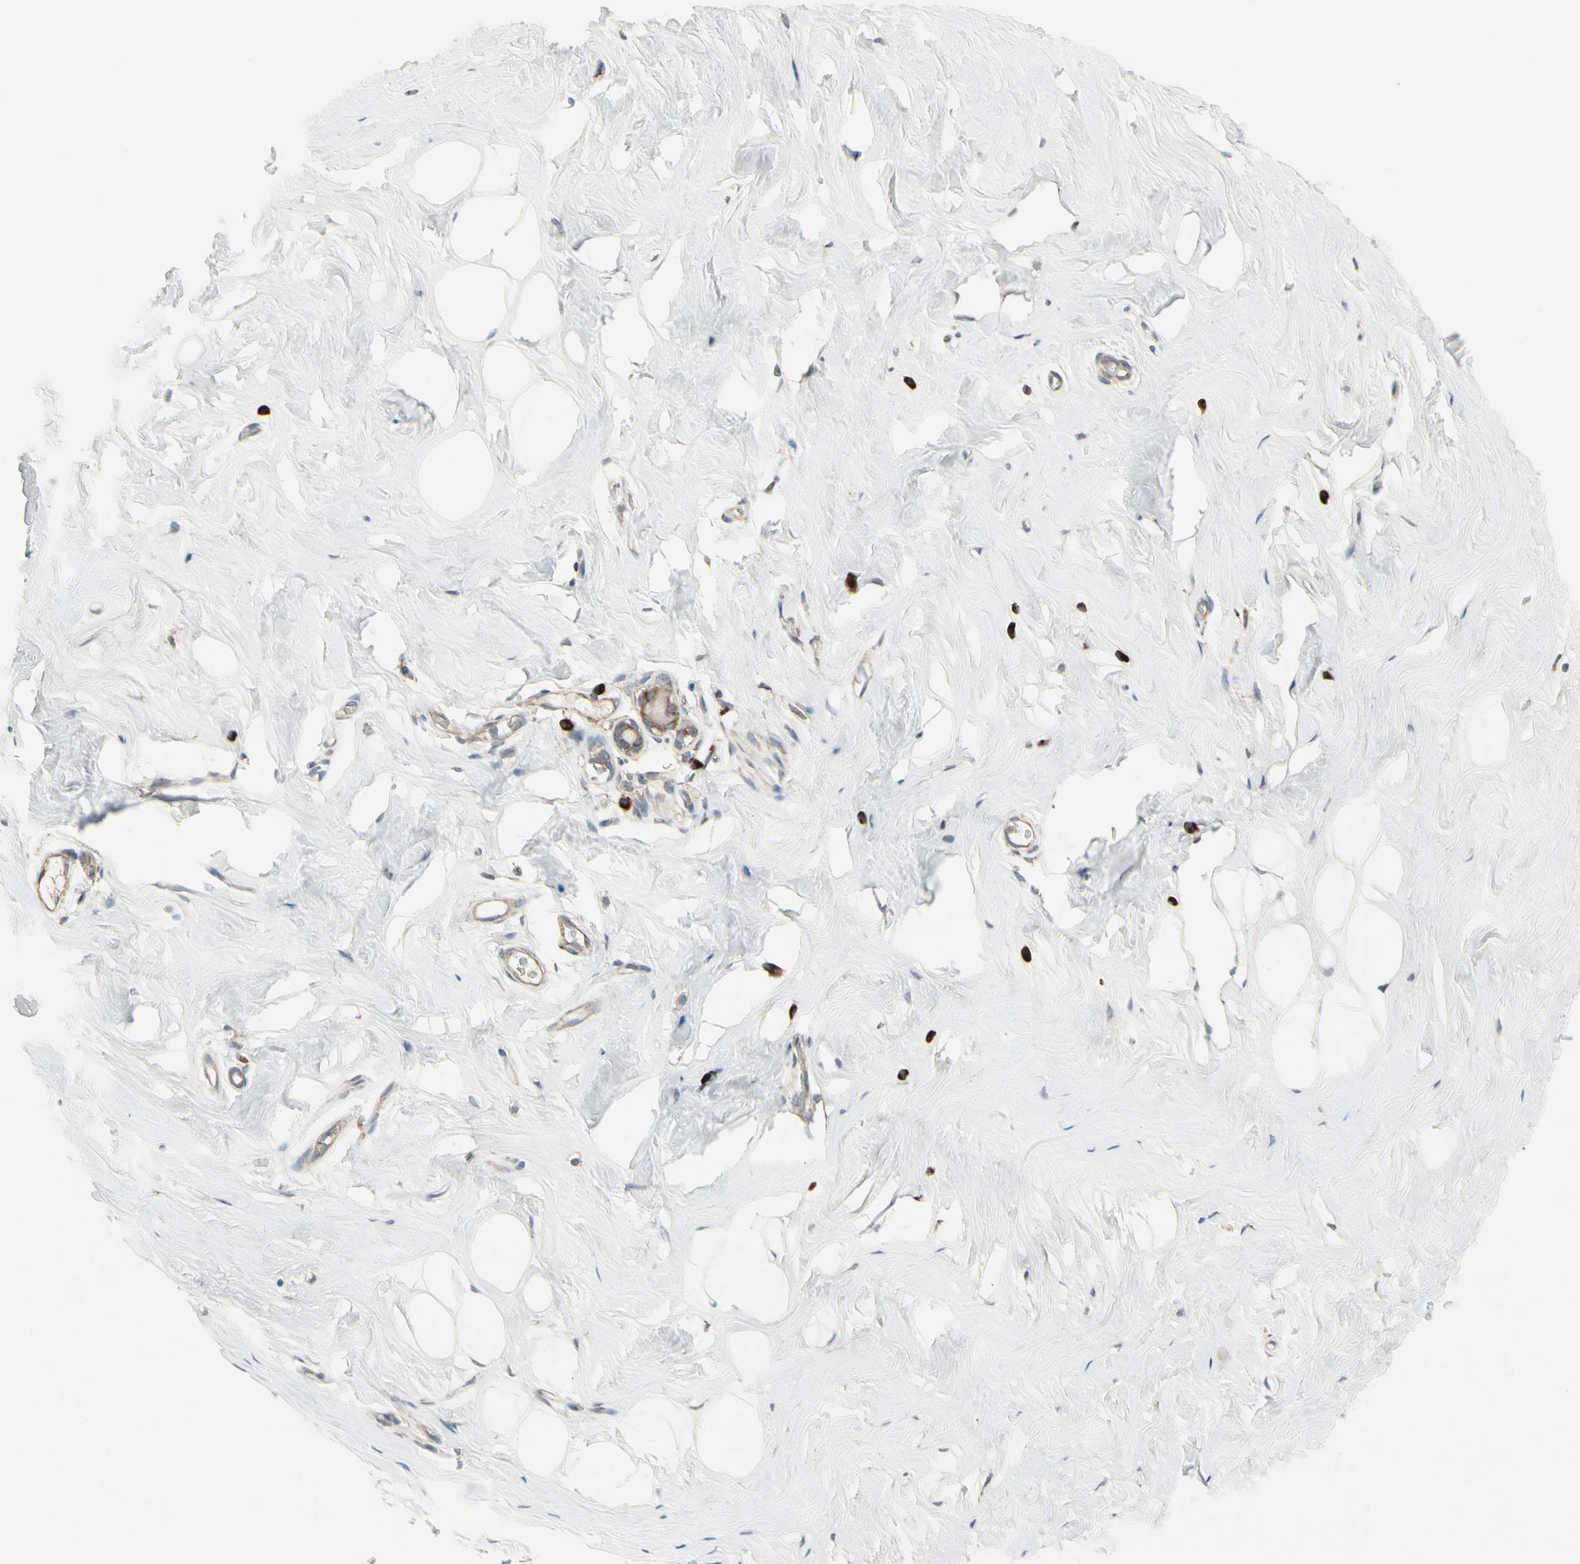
{"staining": {"intensity": "negative", "quantity": "none", "location": "none"}, "tissue": "breast", "cell_type": "Adipocytes", "image_type": "normal", "snomed": [{"axis": "morphology", "description": "Normal tissue, NOS"}, {"axis": "topography", "description": "Breast"}], "caption": "Immunohistochemical staining of unremarkable breast shows no significant positivity in adipocytes.", "gene": "FNDC3A", "patient": {"sex": "female", "age": 75}}